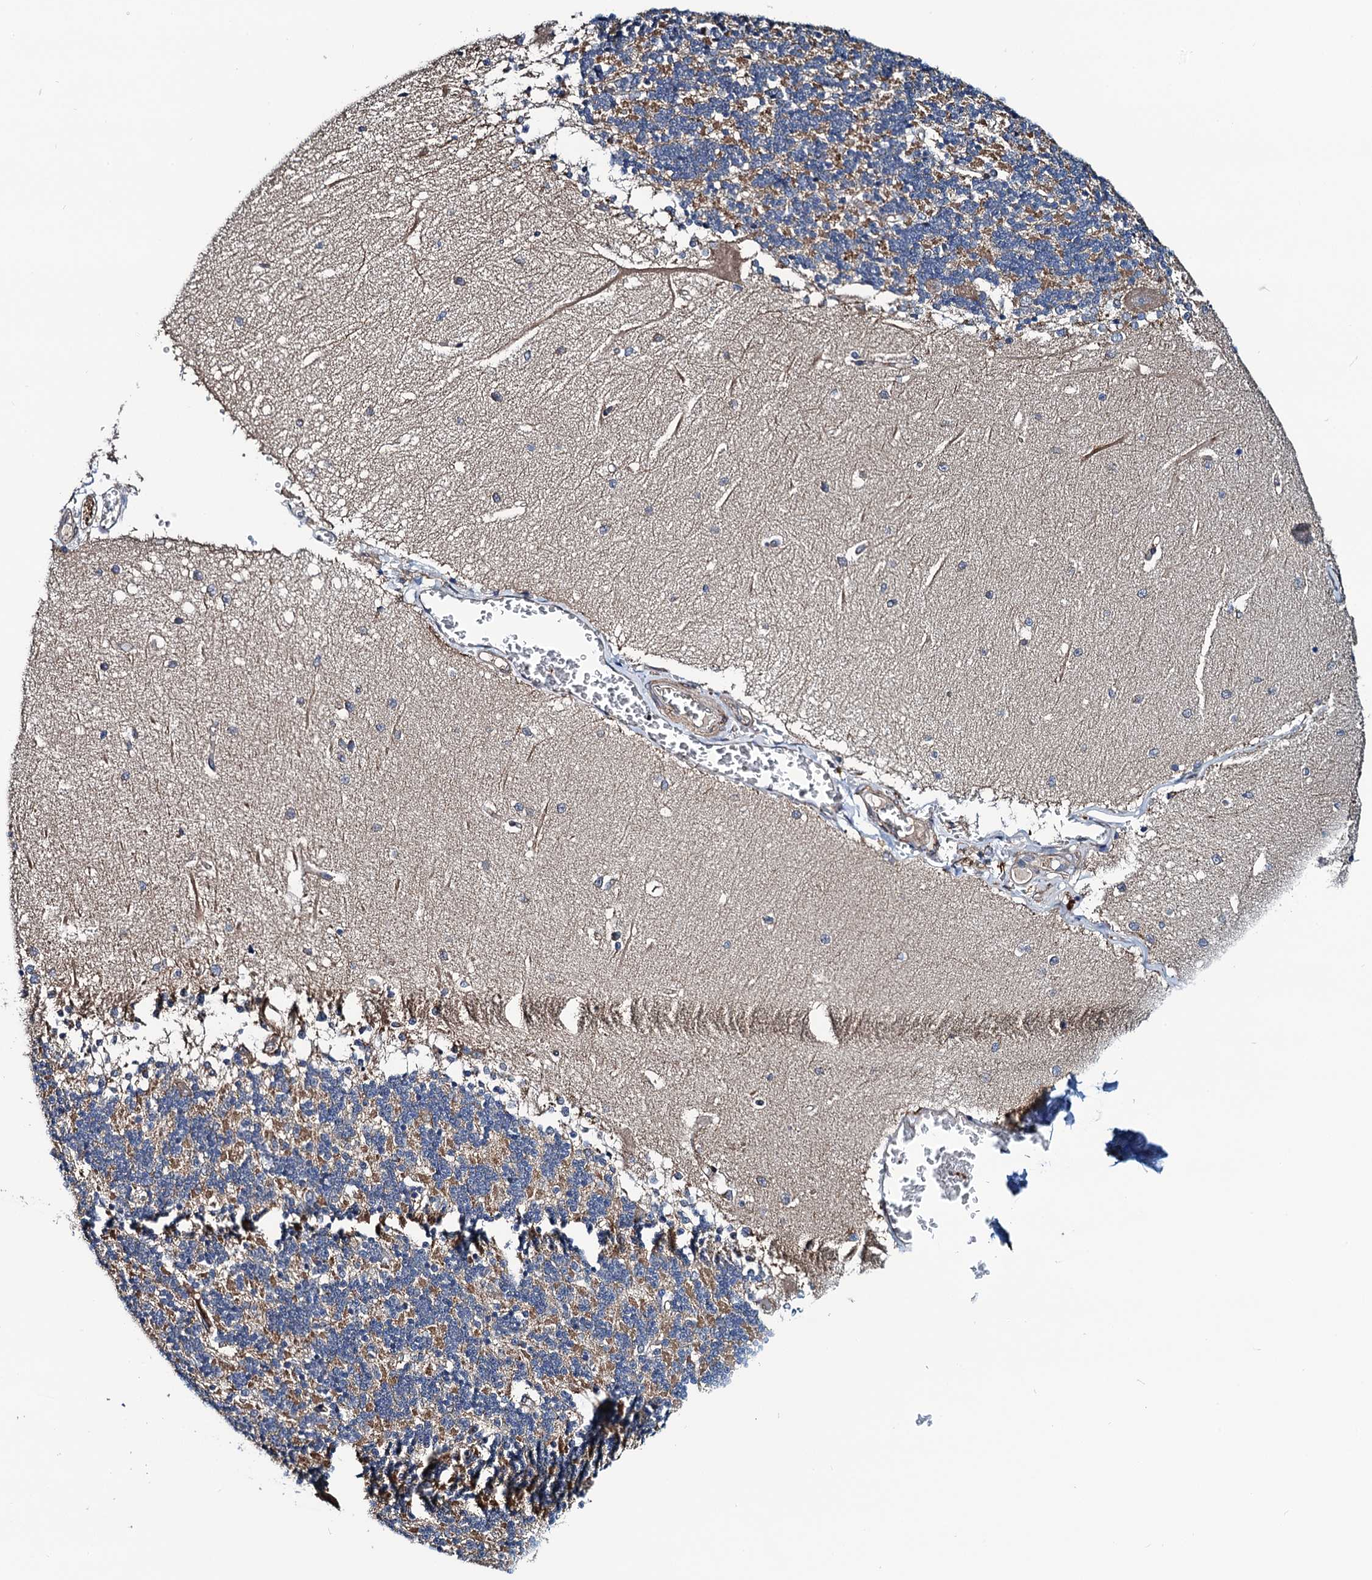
{"staining": {"intensity": "weak", "quantity": "<25%", "location": "cytoplasmic/membranous"}, "tissue": "cerebellum", "cell_type": "Cells in granular layer", "image_type": "normal", "snomed": [{"axis": "morphology", "description": "Normal tissue, NOS"}, {"axis": "topography", "description": "Cerebellum"}], "caption": "IHC photomicrograph of benign cerebellum: human cerebellum stained with DAB (3,3'-diaminobenzidine) shows no significant protein staining in cells in granular layer.", "gene": "NEK1", "patient": {"sex": "male", "age": 37}}